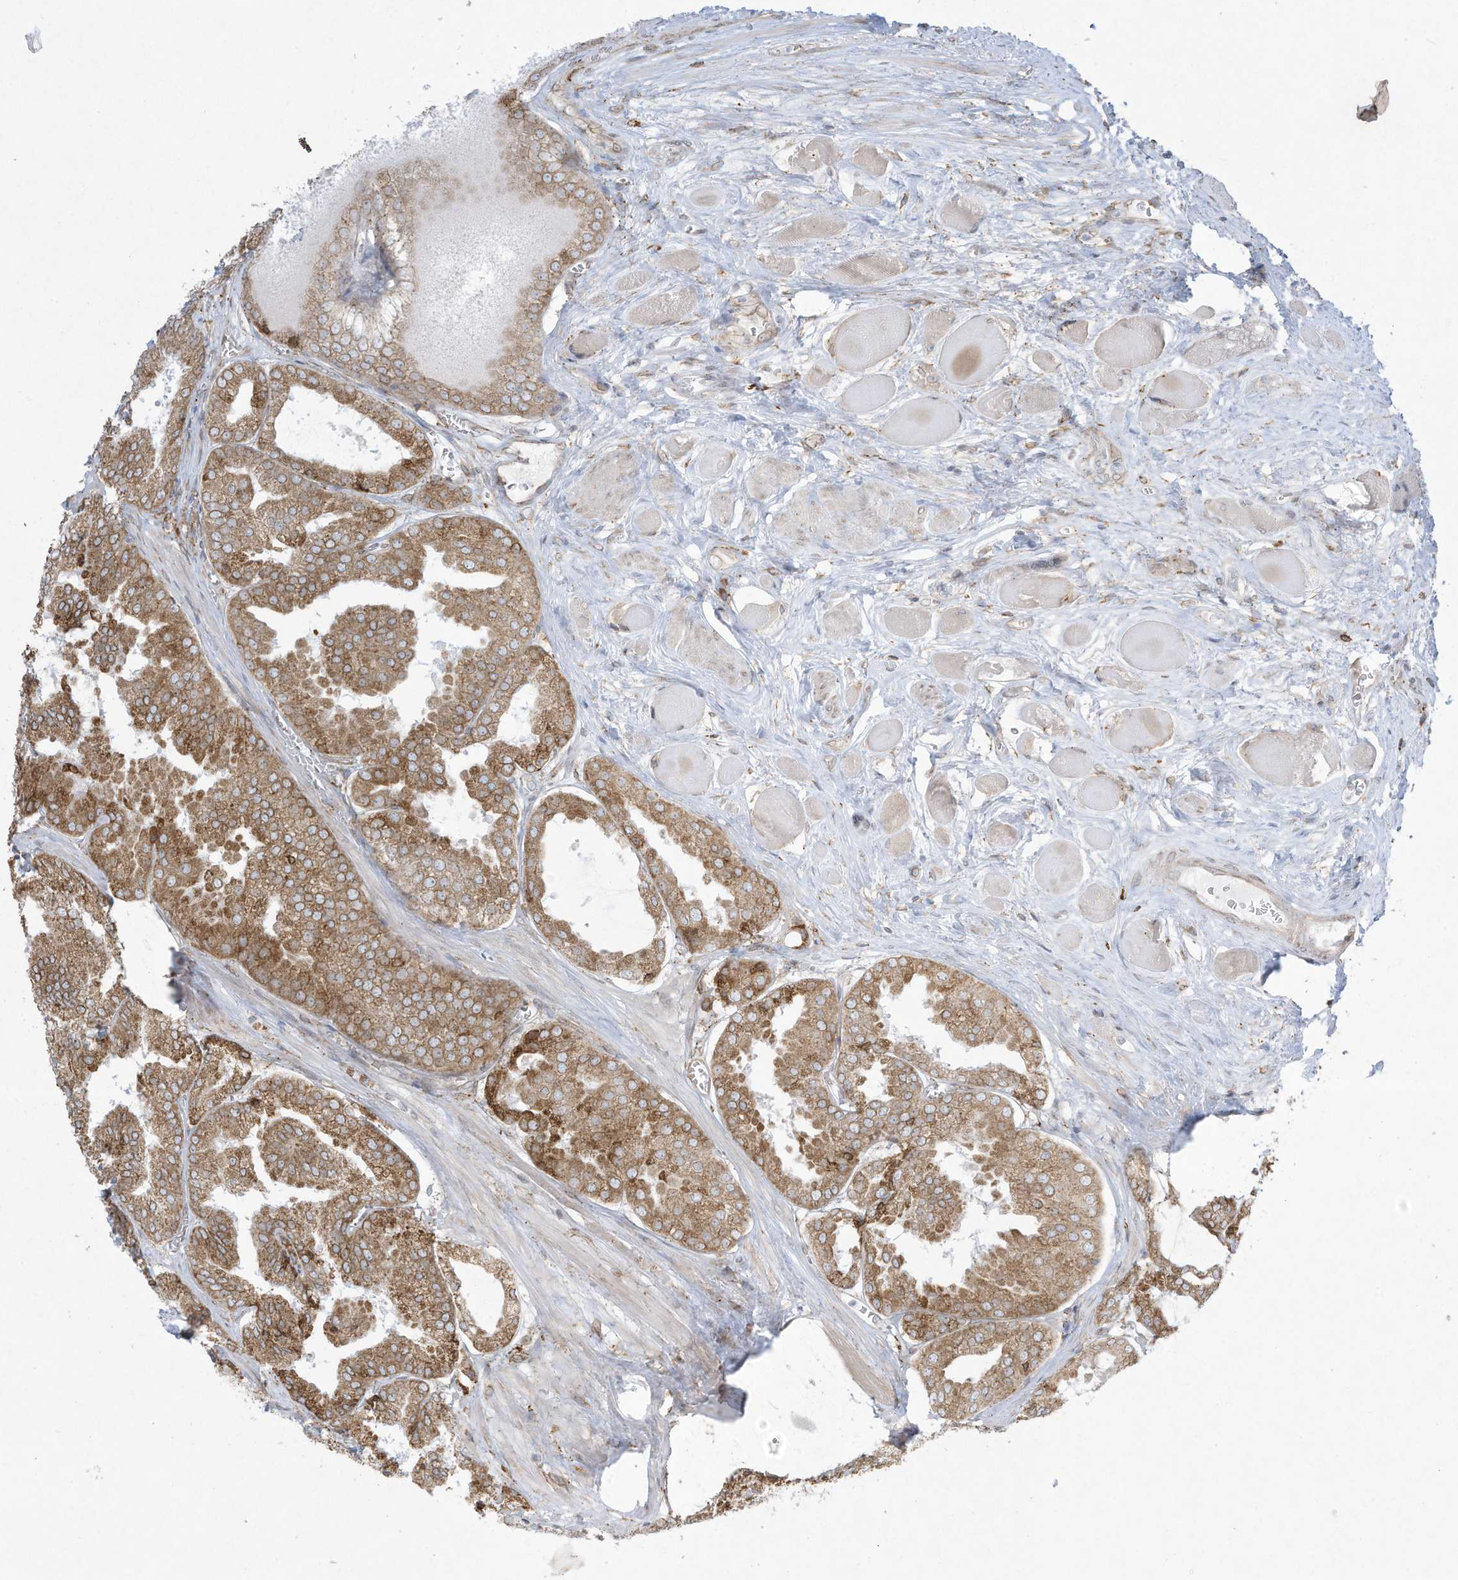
{"staining": {"intensity": "moderate", "quantity": ">75%", "location": "cytoplasmic/membranous"}, "tissue": "prostate cancer", "cell_type": "Tumor cells", "image_type": "cancer", "snomed": [{"axis": "morphology", "description": "Adenocarcinoma, Low grade"}, {"axis": "topography", "description": "Prostate"}], "caption": "Prostate cancer (adenocarcinoma (low-grade)) was stained to show a protein in brown. There is medium levels of moderate cytoplasmic/membranous expression in about >75% of tumor cells. (DAB (3,3'-diaminobenzidine) IHC with brightfield microscopy, high magnification).", "gene": "PTK6", "patient": {"sex": "male", "age": 67}}